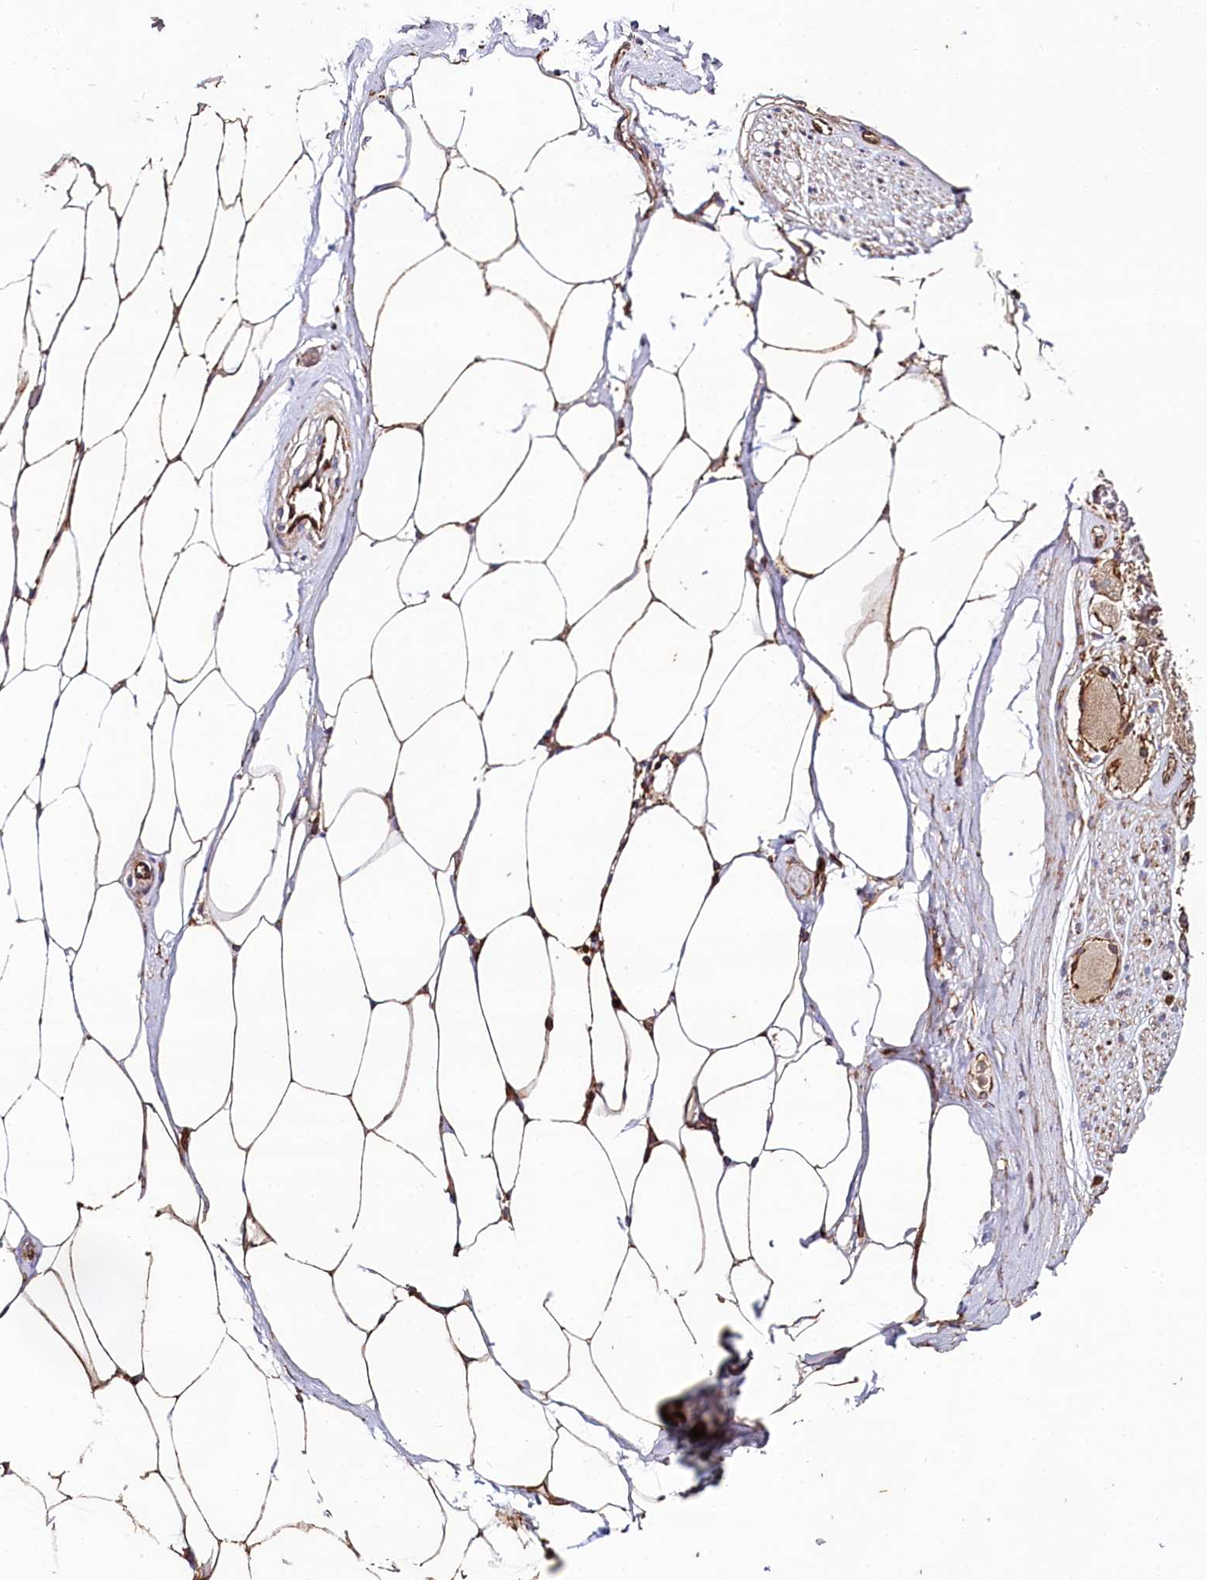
{"staining": {"intensity": "moderate", "quantity": ">75%", "location": "cytoplasmic/membranous"}, "tissue": "adipose tissue", "cell_type": "Adipocytes", "image_type": "normal", "snomed": [{"axis": "morphology", "description": "Normal tissue, NOS"}, {"axis": "morphology", "description": "Adenocarcinoma, Low grade"}, {"axis": "topography", "description": "Prostate"}, {"axis": "topography", "description": "Peripheral nerve tissue"}], "caption": "Adipocytes display medium levels of moderate cytoplasmic/membranous expression in about >75% of cells in unremarkable adipose tissue. The staining is performed using DAB brown chromogen to label protein expression. The nuclei are counter-stained blue using hematoxylin.", "gene": "THUMPD3", "patient": {"sex": "male", "age": 63}}